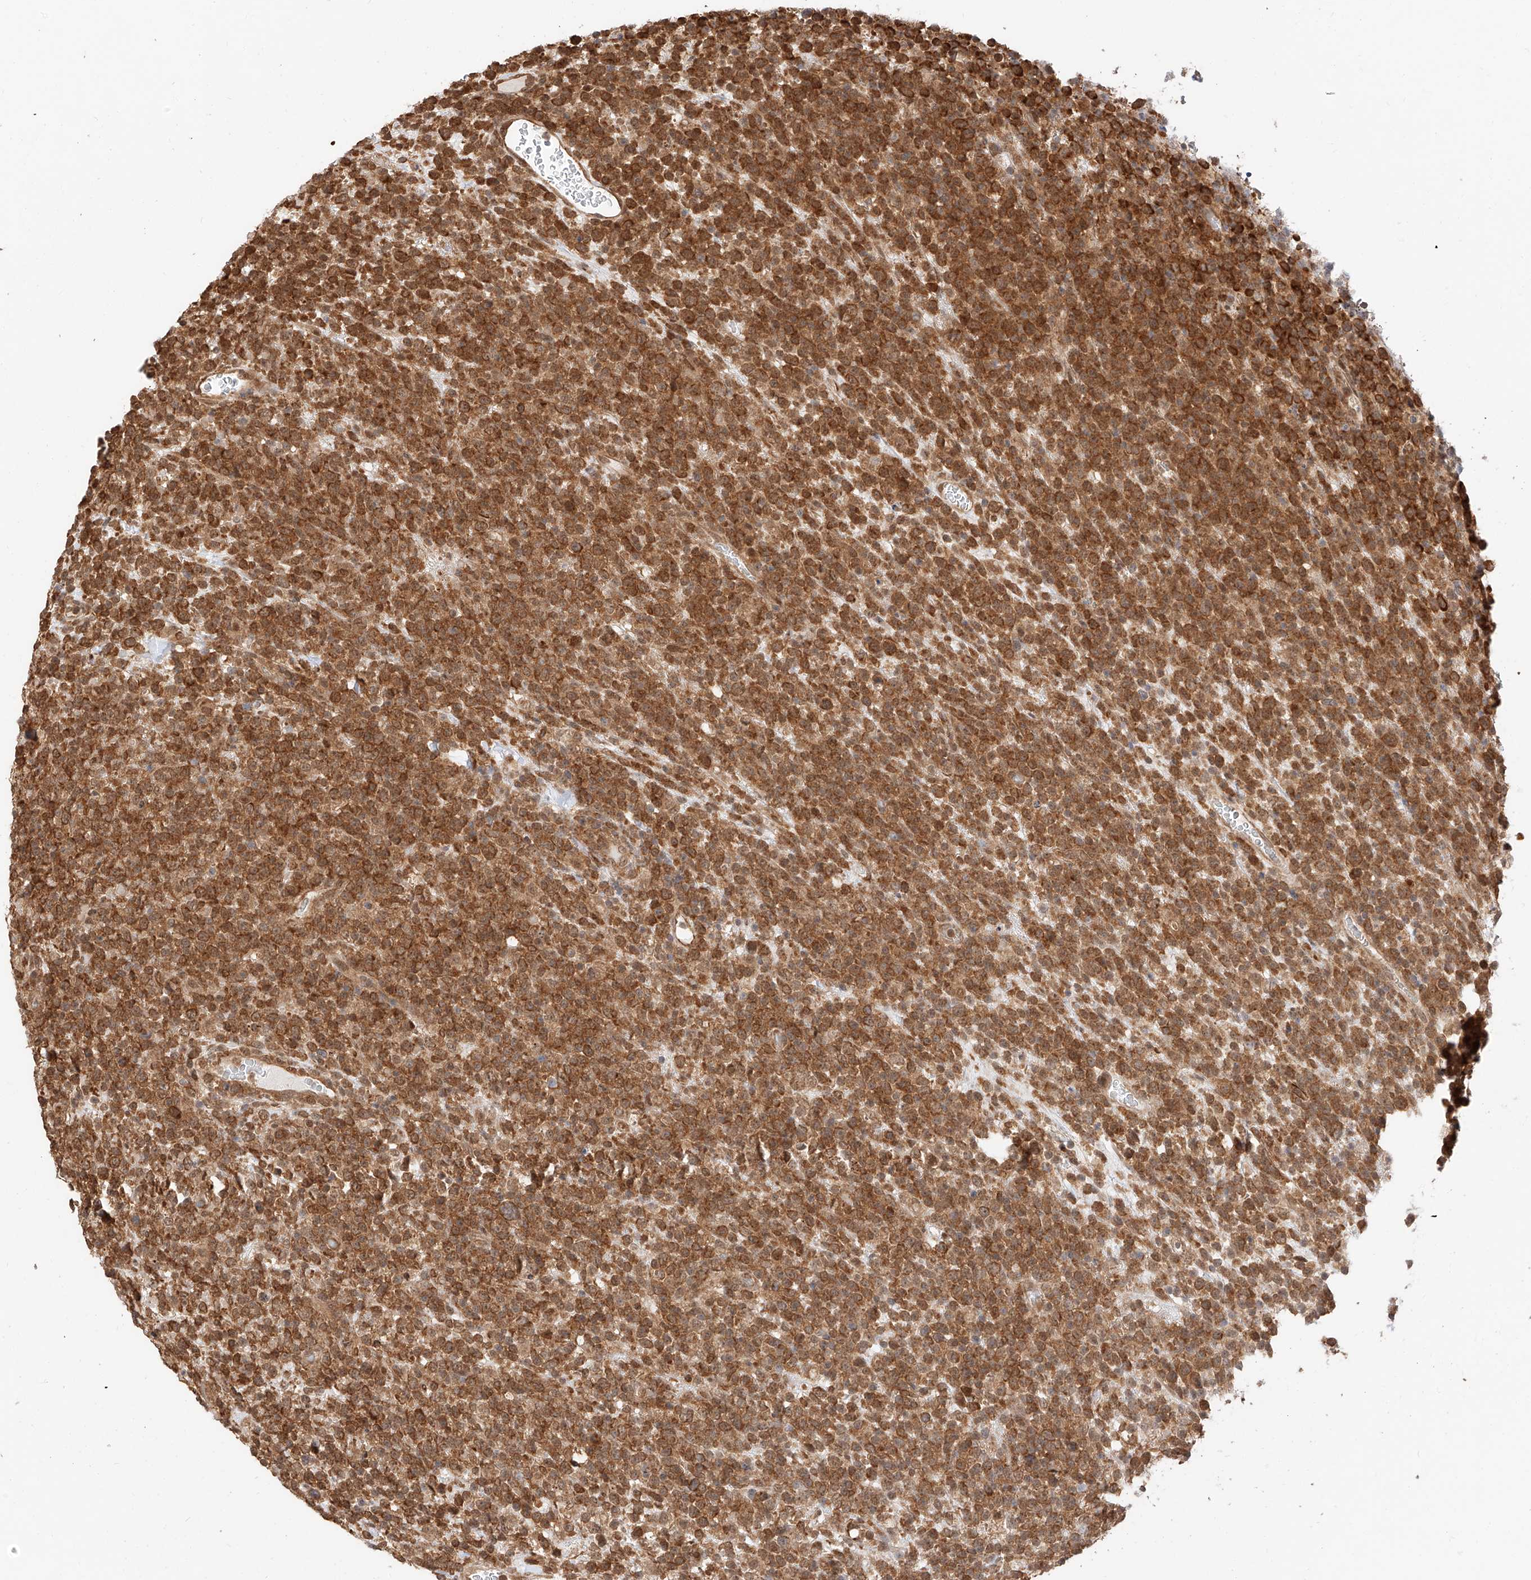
{"staining": {"intensity": "moderate", "quantity": ">75%", "location": "cytoplasmic/membranous,nuclear"}, "tissue": "lymphoma", "cell_type": "Tumor cells", "image_type": "cancer", "snomed": [{"axis": "morphology", "description": "Malignant lymphoma, non-Hodgkin's type, High grade"}, {"axis": "topography", "description": "Colon"}], "caption": "Protein analysis of high-grade malignant lymphoma, non-Hodgkin's type tissue shows moderate cytoplasmic/membranous and nuclear expression in approximately >75% of tumor cells.", "gene": "EIF4H", "patient": {"sex": "female", "age": 53}}